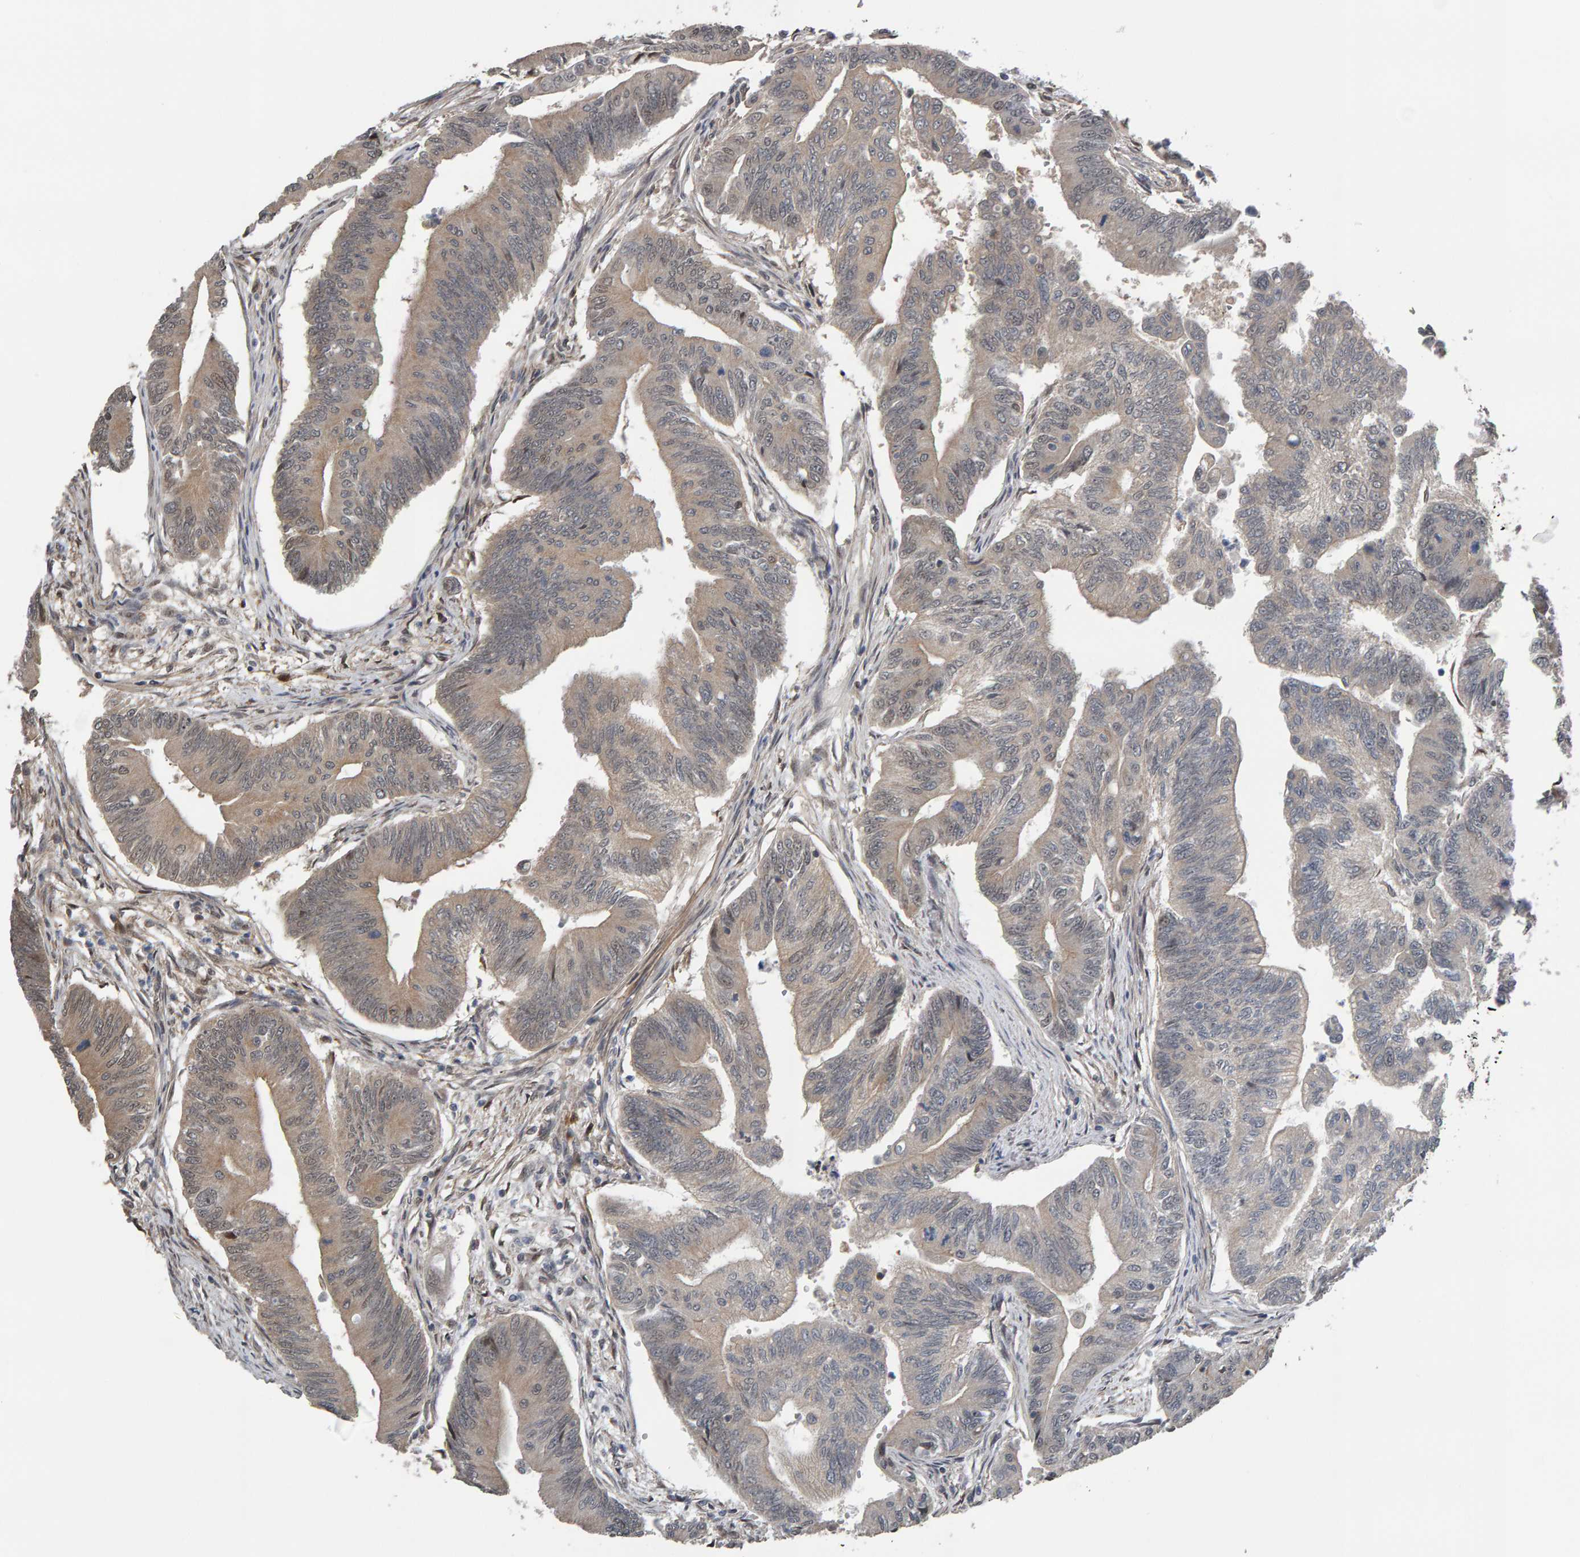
{"staining": {"intensity": "weak", "quantity": ">75%", "location": "cytoplasmic/membranous"}, "tissue": "colorectal cancer", "cell_type": "Tumor cells", "image_type": "cancer", "snomed": [{"axis": "morphology", "description": "Adenoma, NOS"}, {"axis": "morphology", "description": "Adenocarcinoma, NOS"}, {"axis": "topography", "description": "Colon"}], "caption": "Protein staining of colorectal cancer tissue demonstrates weak cytoplasmic/membranous staining in about >75% of tumor cells. (DAB IHC, brown staining for protein, blue staining for nuclei).", "gene": "COASY", "patient": {"sex": "male", "age": 79}}